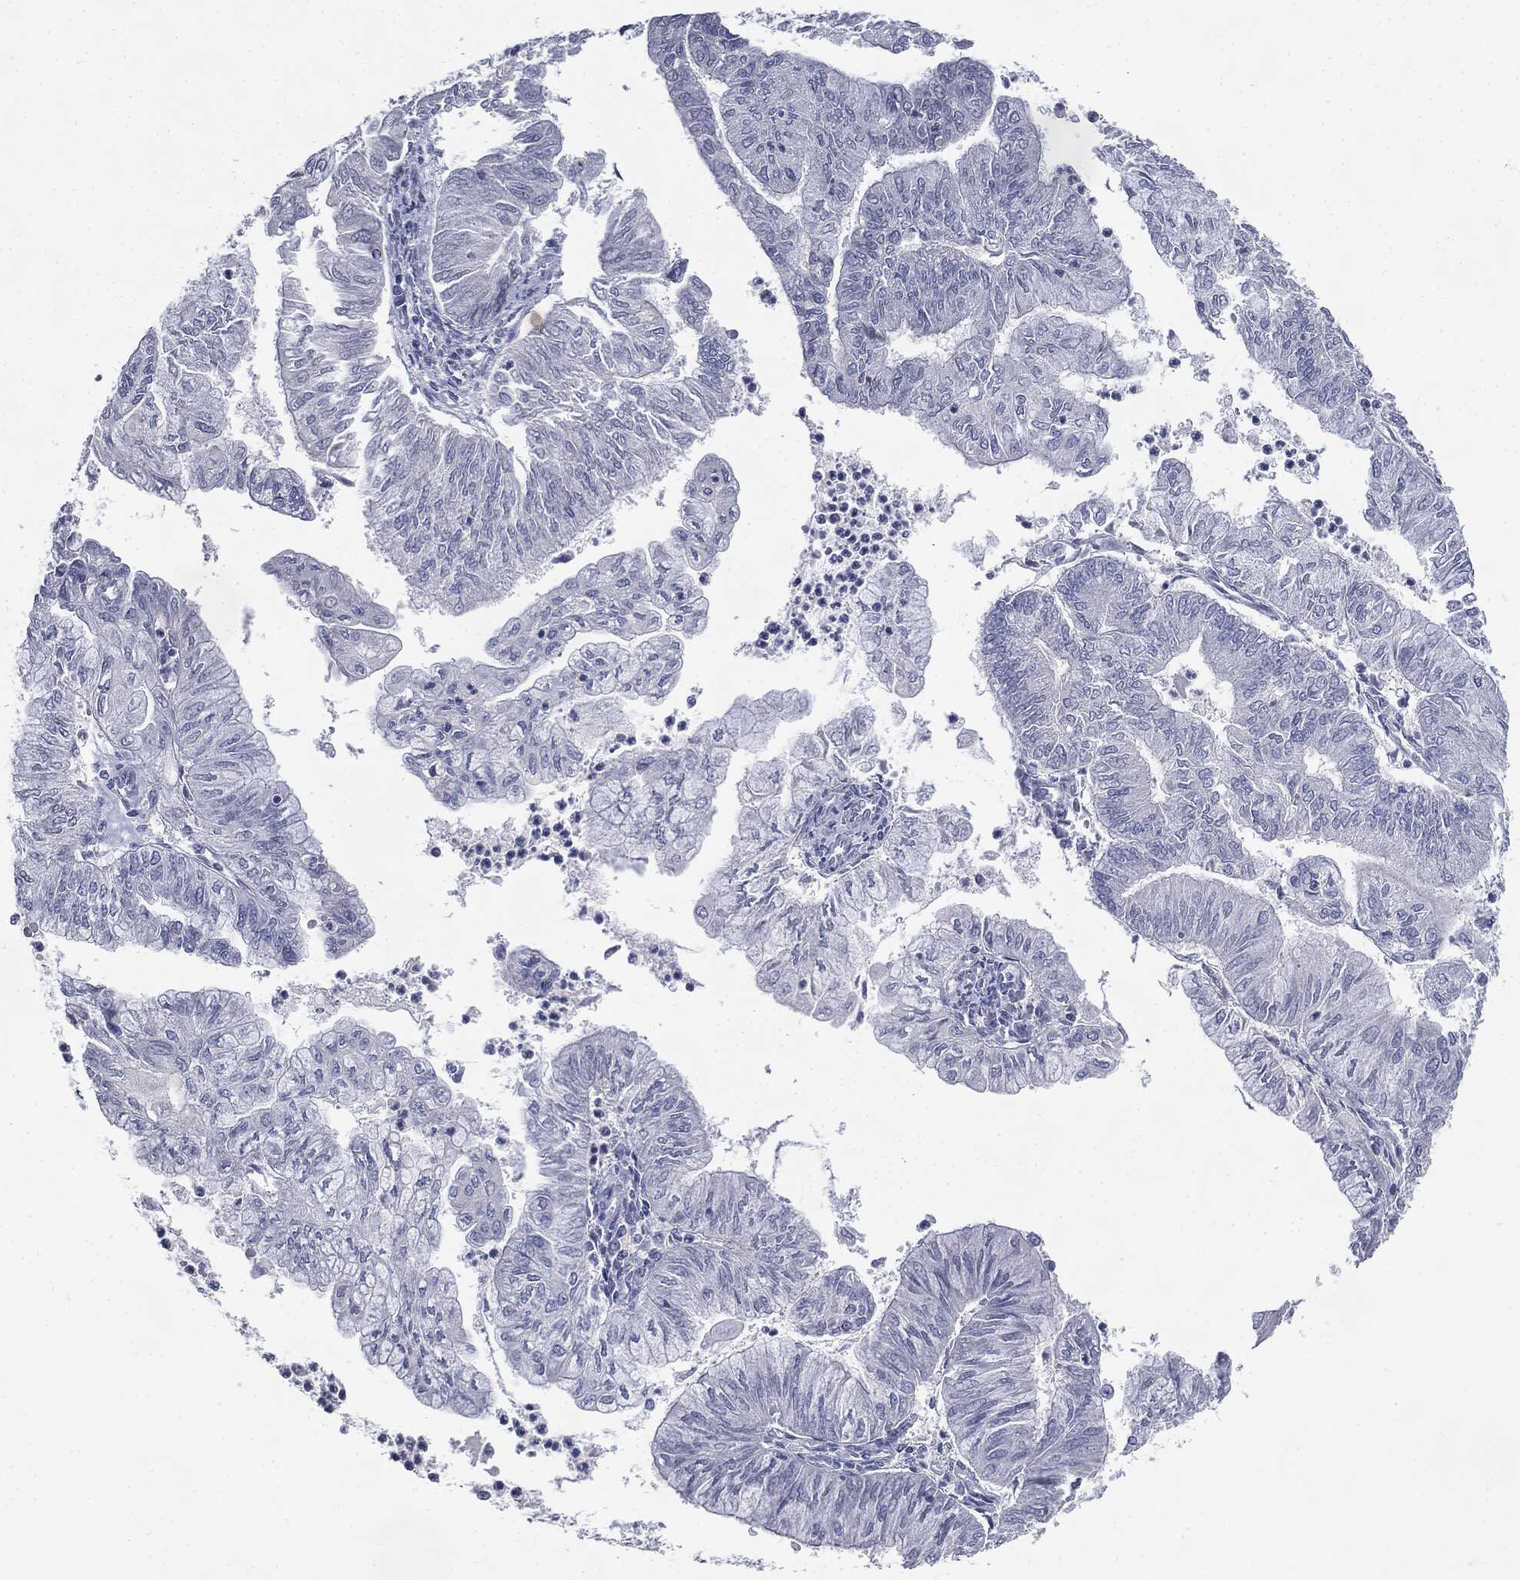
{"staining": {"intensity": "negative", "quantity": "none", "location": "none"}, "tissue": "endometrial cancer", "cell_type": "Tumor cells", "image_type": "cancer", "snomed": [{"axis": "morphology", "description": "Adenocarcinoma, NOS"}, {"axis": "topography", "description": "Endometrium"}], "caption": "This is a micrograph of IHC staining of endometrial cancer, which shows no expression in tumor cells. Brightfield microscopy of immunohistochemistry stained with DAB (brown) and hematoxylin (blue), captured at high magnification.", "gene": "SLC2A2", "patient": {"sex": "female", "age": 59}}